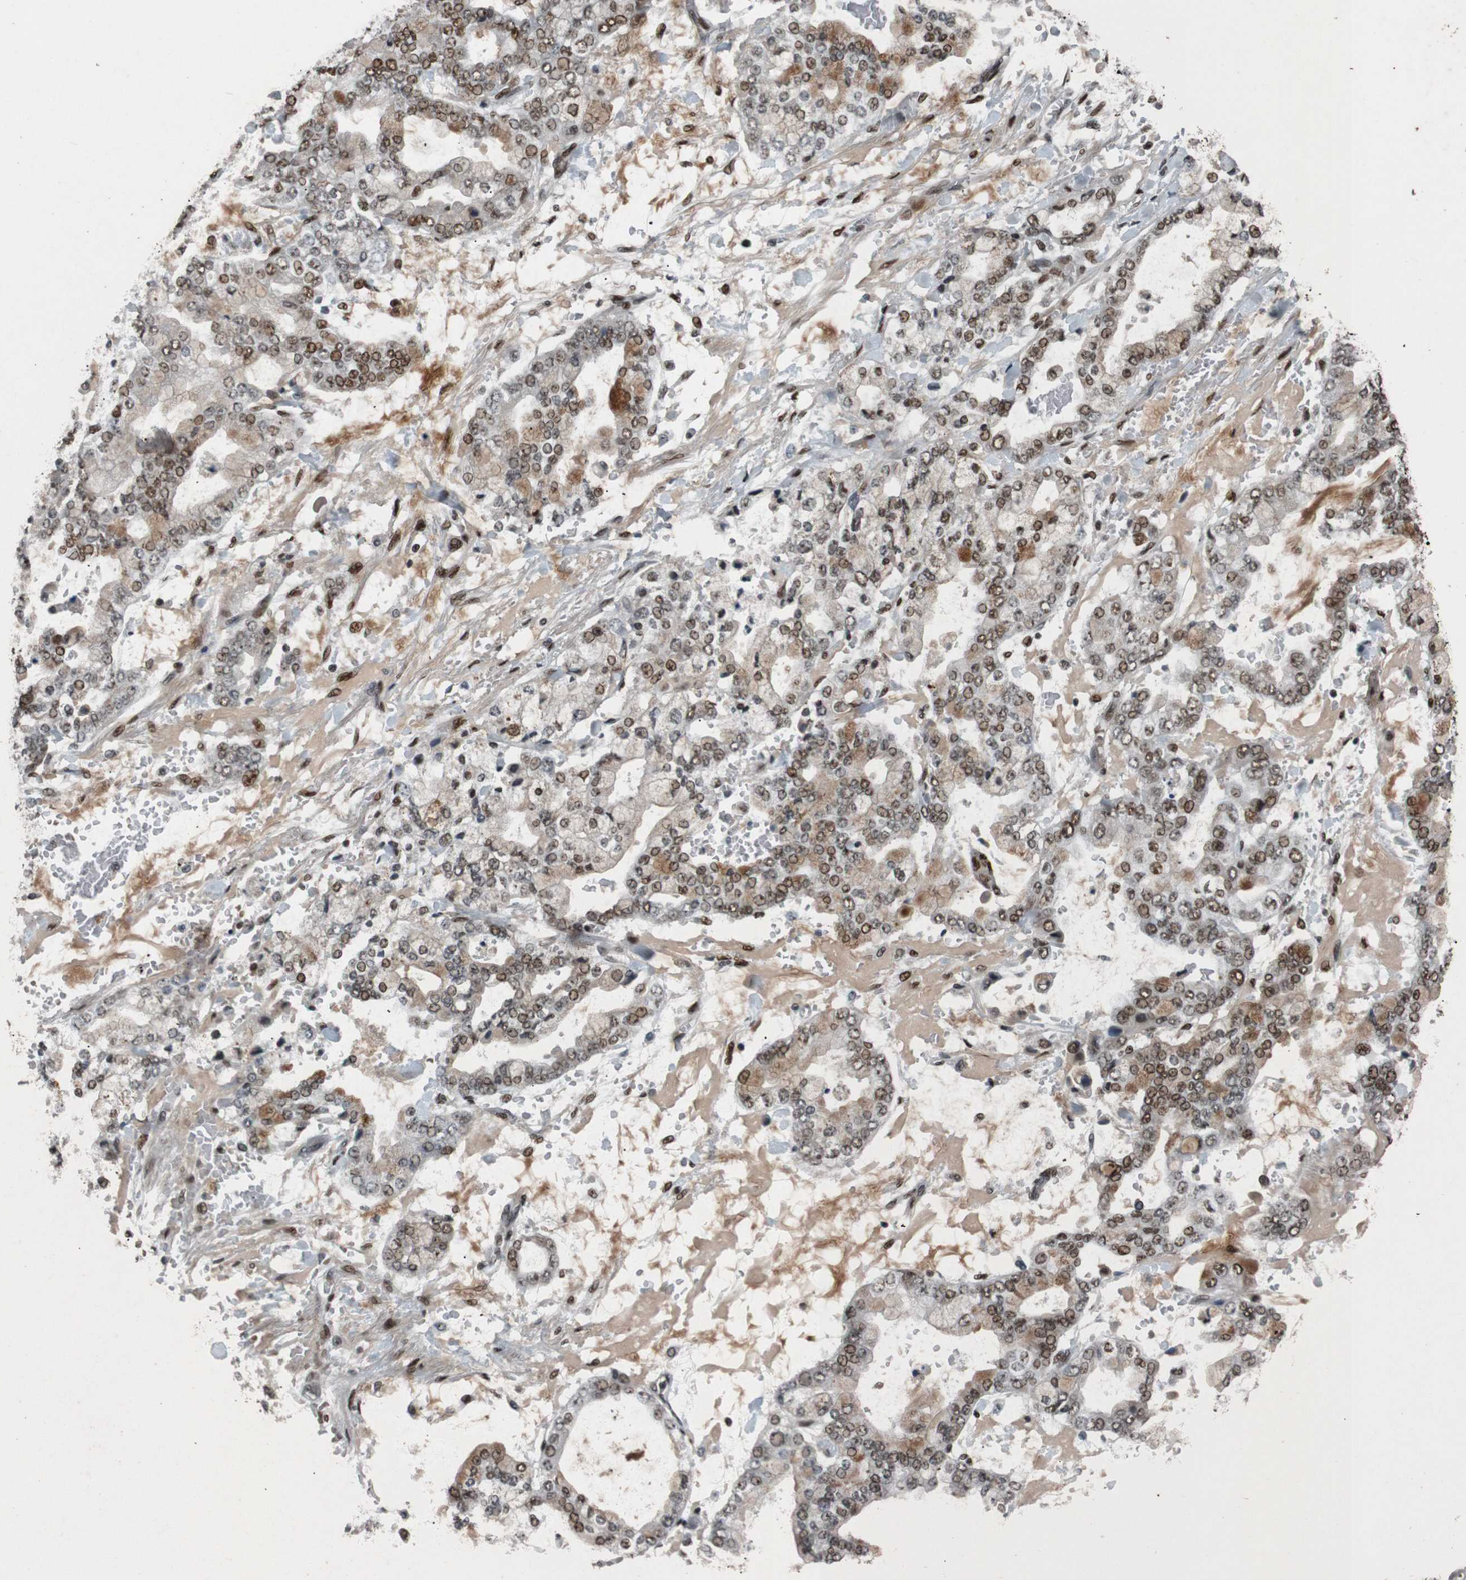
{"staining": {"intensity": "moderate", "quantity": ">75%", "location": "nuclear"}, "tissue": "stomach cancer", "cell_type": "Tumor cells", "image_type": "cancer", "snomed": [{"axis": "morphology", "description": "Normal tissue, NOS"}, {"axis": "morphology", "description": "Adenocarcinoma, NOS"}, {"axis": "topography", "description": "Stomach, upper"}, {"axis": "topography", "description": "Stomach"}], "caption": "A photomicrograph of human adenocarcinoma (stomach) stained for a protein shows moderate nuclear brown staining in tumor cells. Immunohistochemistry stains the protein of interest in brown and the nuclei are stained blue.", "gene": "HEXIM1", "patient": {"sex": "male", "age": 76}}